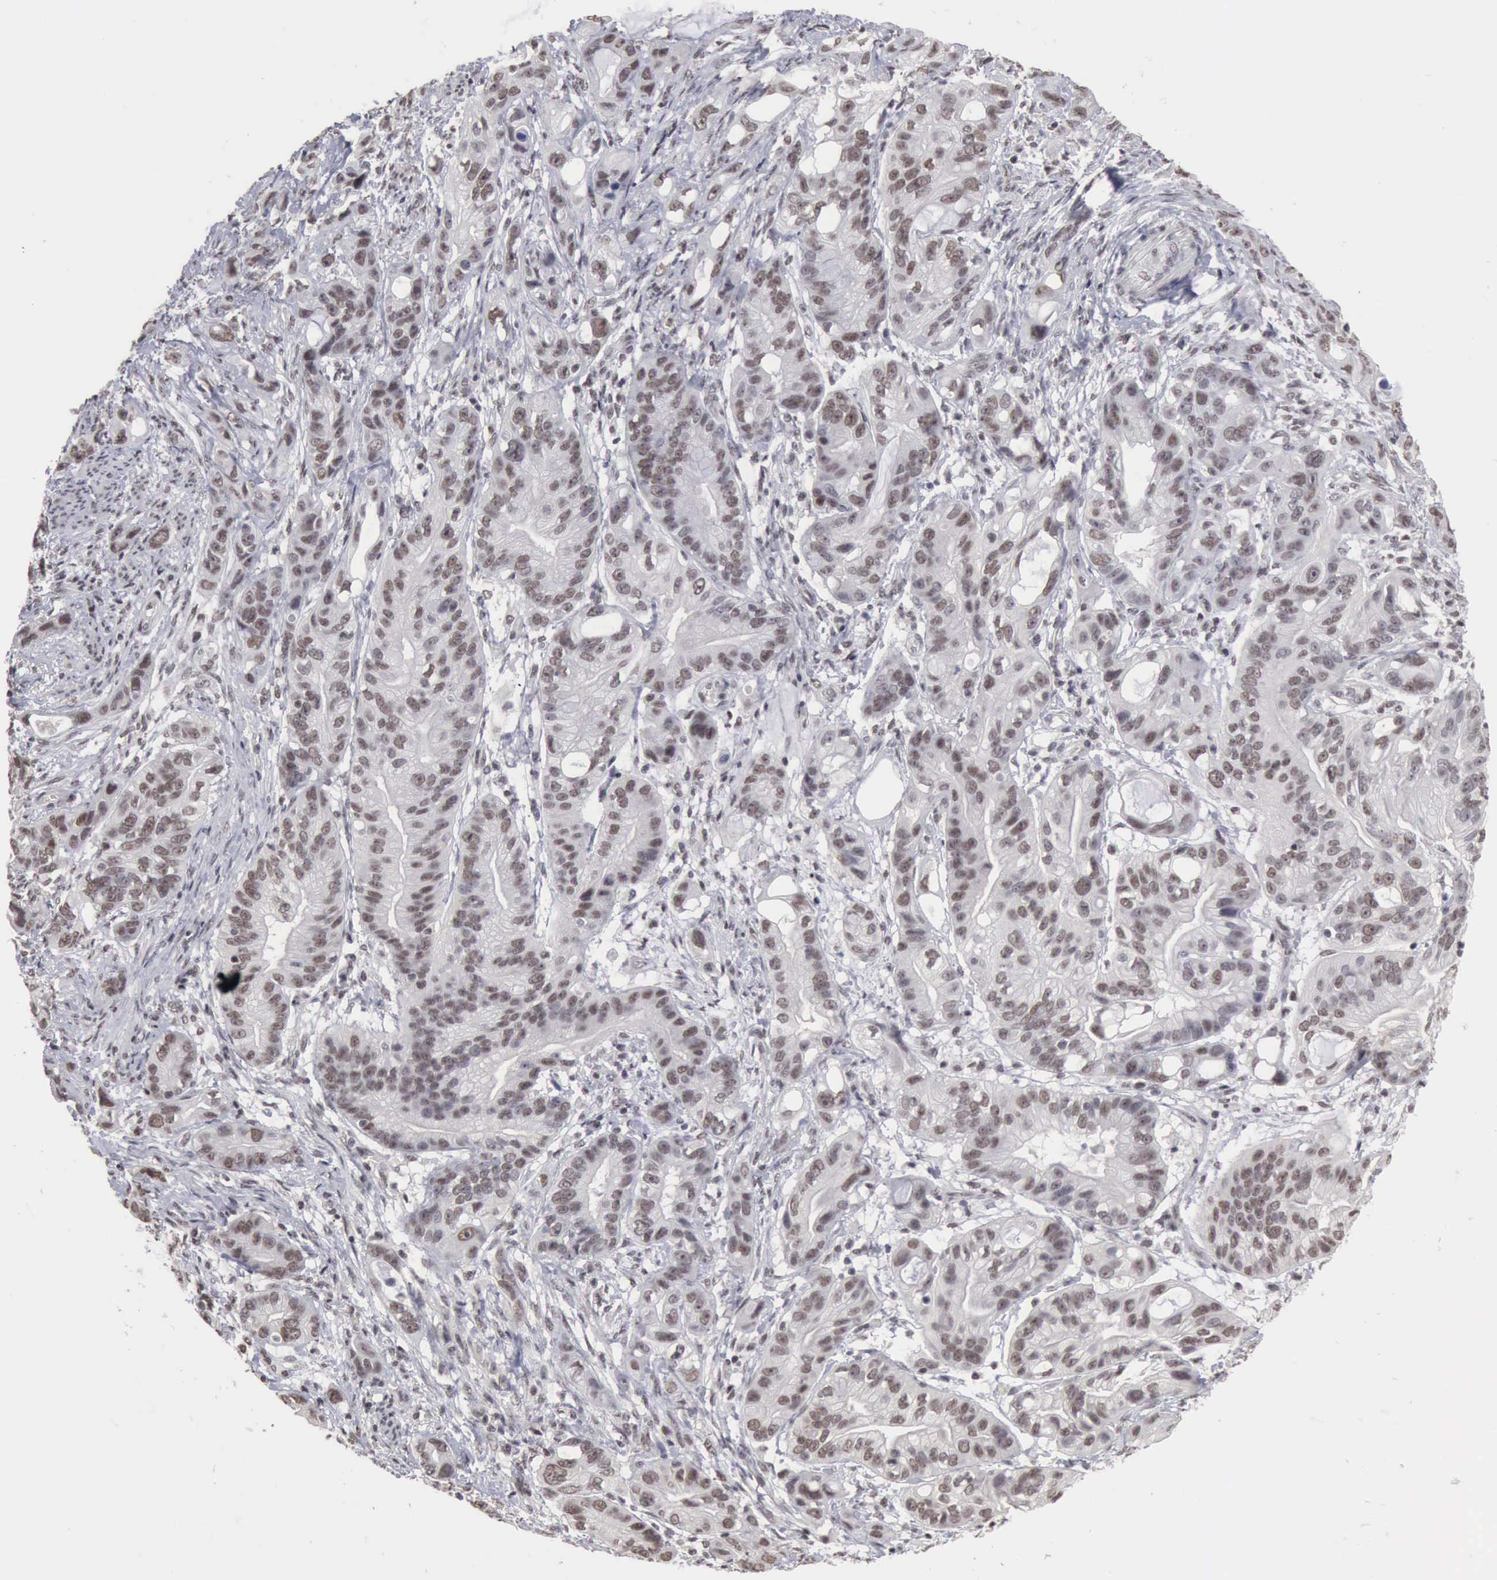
{"staining": {"intensity": "weak", "quantity": "25%-75%", "location": "nuclear"}, "tissue": "stomach cancer", "cell_type": "Tumor cells", "image_type": "cancer", "snomed": [{"axis": "morphology", "description": "Adenocarcinoma, NOS"}, {"axis": "topography", "description": "Stomach, upper"}], "caption": "Stomach cancer (adenocarcinoma) tissue demonstrates weak nuclear expression in about 25%-75% of tumor cells, visualized by immunohistochemistry.", "gene": "TAF1", "patient": {"sex": "male", "age": 47}}